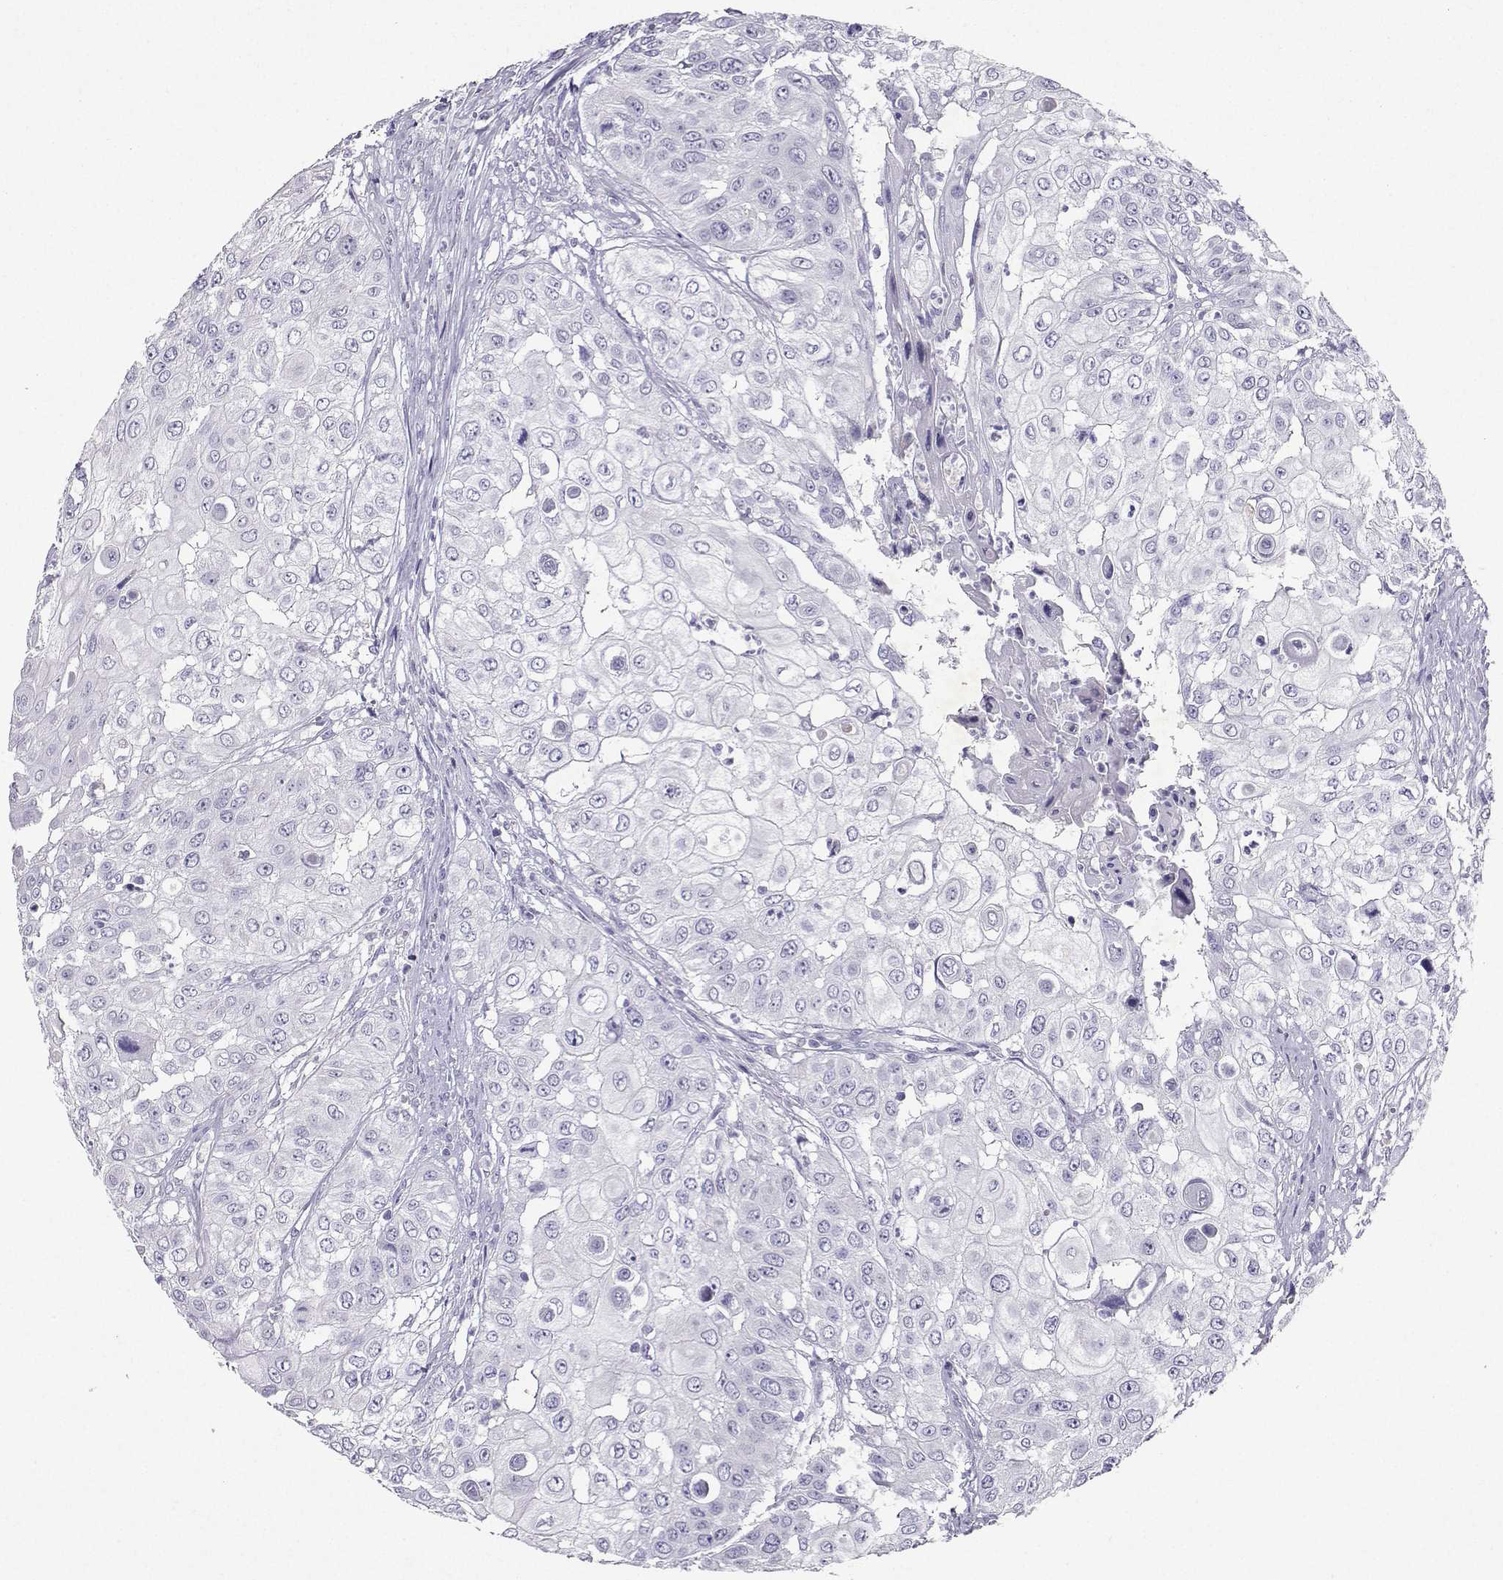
{"staining": {"intensity": "negative", "quantity": "none", "location": "none"}, "tissue": "urothelial cancer", "cell_type": "Tumor cells", "image_type": "cancer", "snomed": [{"axis": "morphology", "description": "Urothelial carcinoma, High grade"}, {"axis": "topography", "description": "Urinary bladder"}], "caption": "DAB (3,3'-diaminobenzidine) immunohistochemical staining of human high-grade urothelial carcinoma exhibits no significant positivity in tumor cells. (Brightfield microscopy of DAB (3,3'-diaminobenzidine) immunohistochemistry (IHC) at high magnification).", "gene": "GRIK4", "patient": {"sex": "female", "age": 79}}